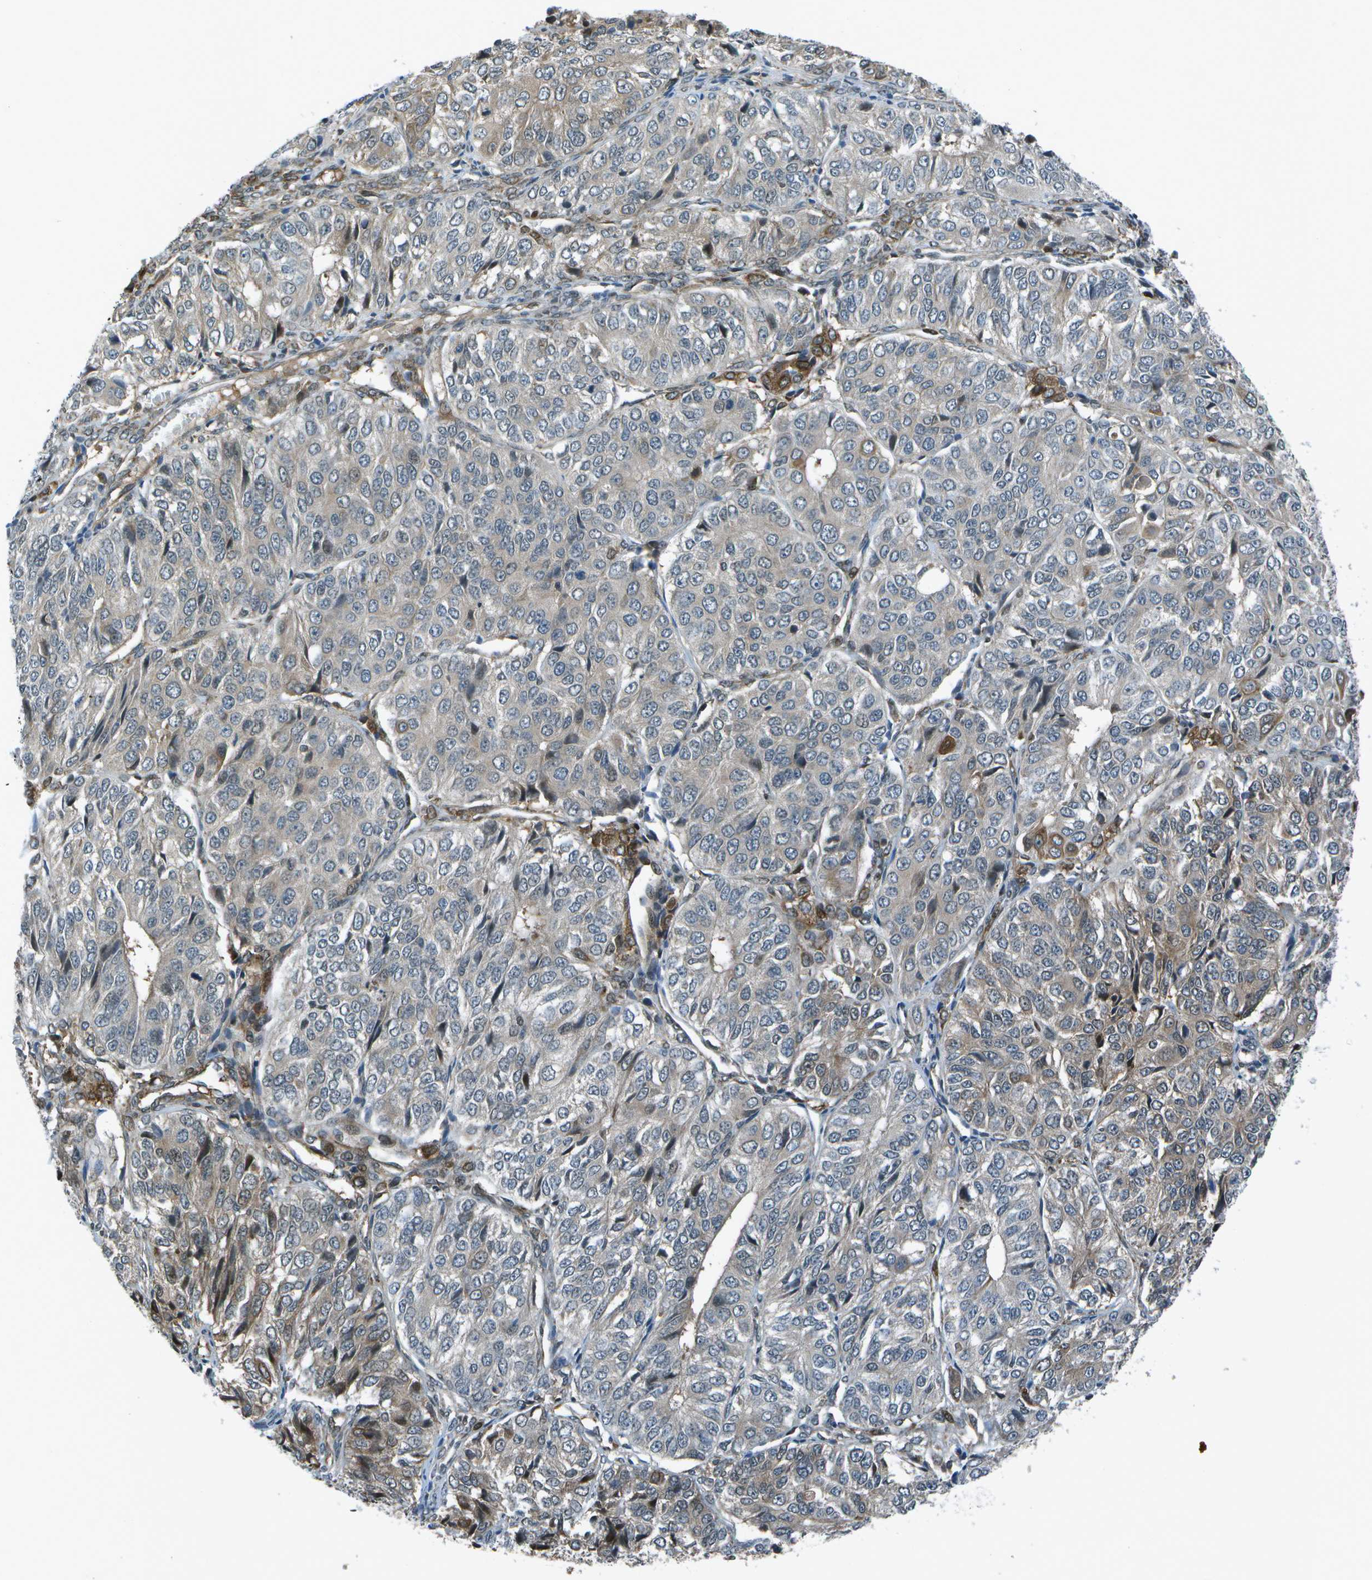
{"staining": {"intensity": "moderate", "quantity": "<25%", "location": "cytoplasmic/membranous"}, "tissue": "ovarian cancer", "cell_type": "Tumor cells", "image_type": "cancer", "snomed": [{"axis": "morphology", "description": "Carcinoma, endometroid"}, {"axis": "topography", "description": "Ovary"}], "caption": "Immunohistochemical staining of ovarian cancer (endometroid carcinoma) exhibits low levels of moderate cytoplasmic/membranous protein expression in approximately <25% of tumor cells.", "gene": "TMEM19", "patient": {"sex": "female", "age": 51}}